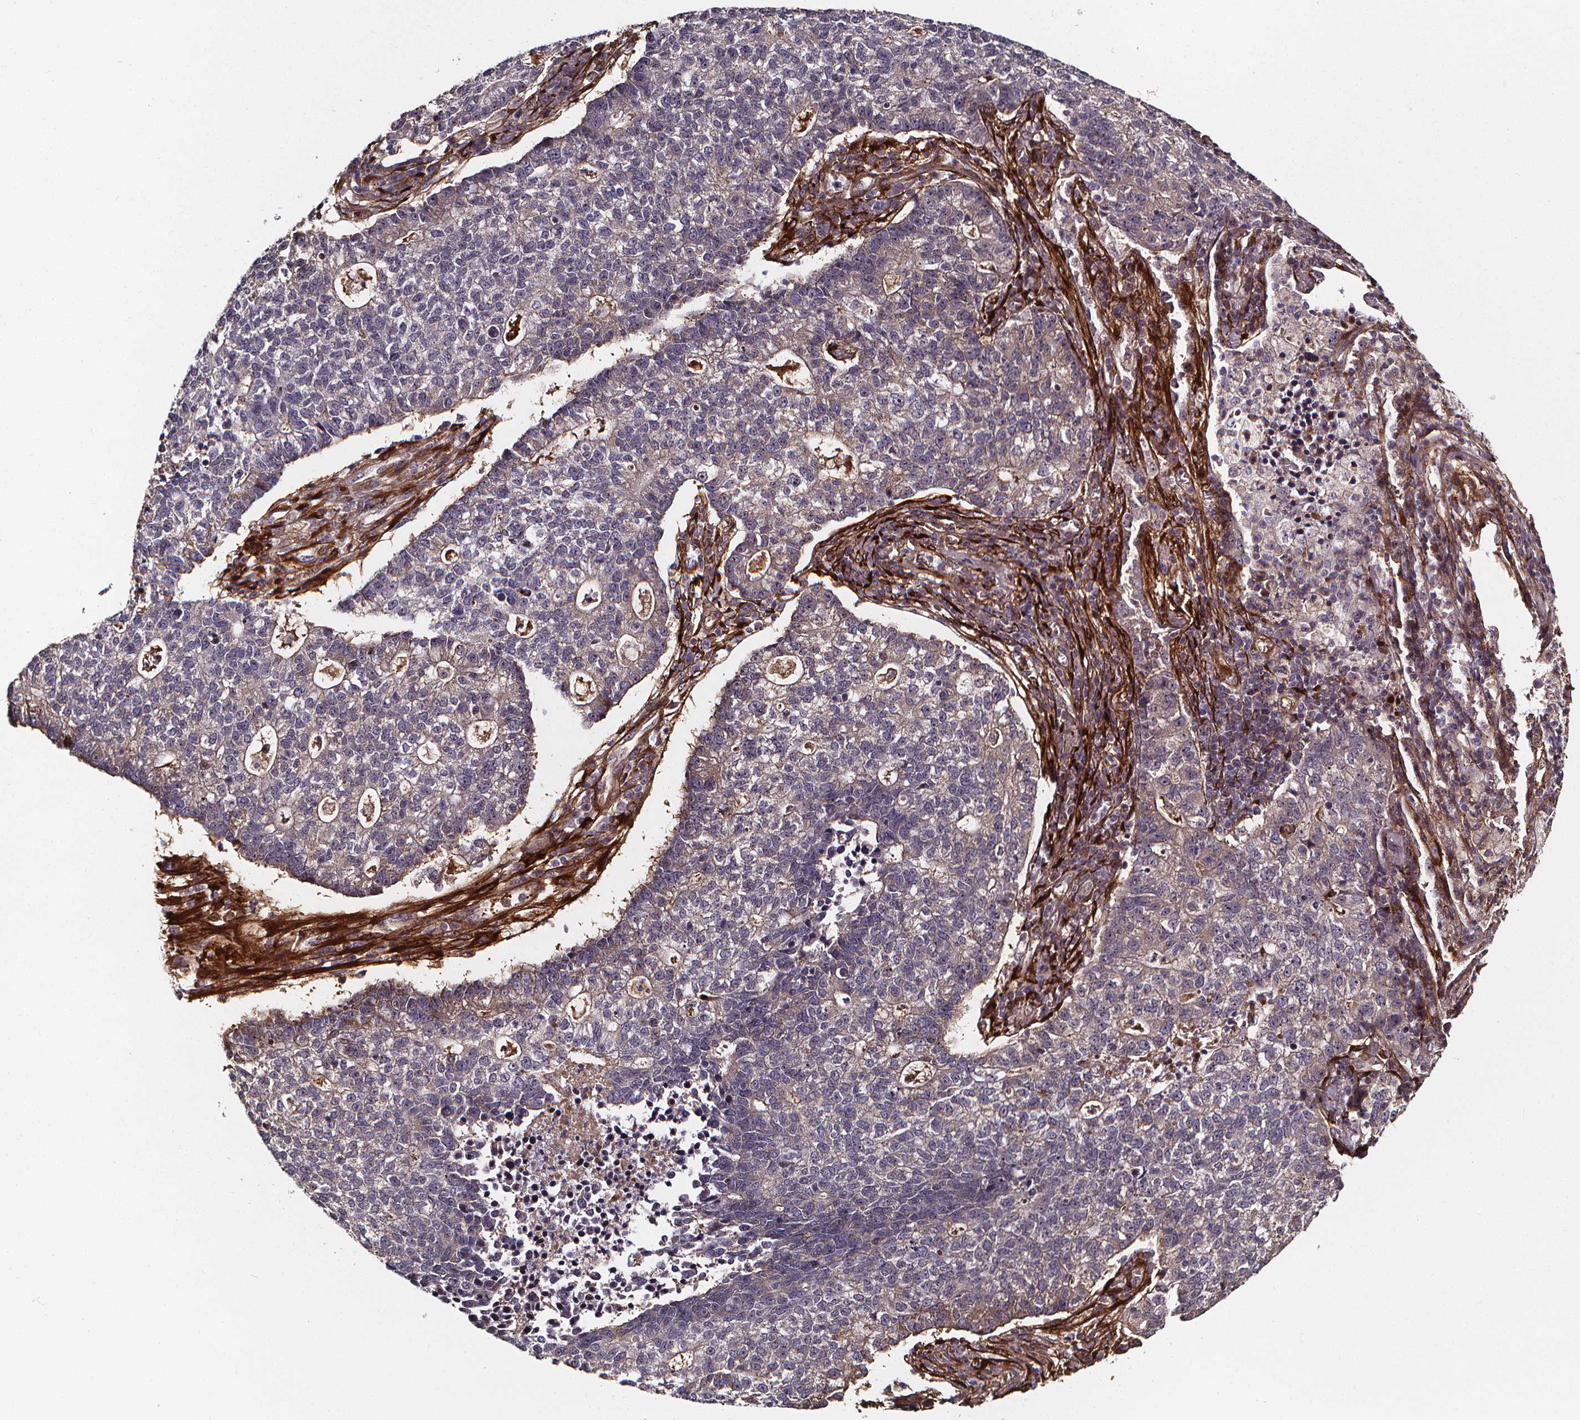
{"staining": {"intensity": "weak", "quantity": "<25%", "location": "cytoplasmic/membranous,nuclear"}, "tissue": "lung cancer", "cell_type": "Tumor cells", "image_type": "cancer", "snomed": [{"axis": "morphology", "description": "Adenocarcinoma, NOS"}, {"axis": "topography", "description": "Lung"}], "caption": "Tumor cells are negative for protein expression in human lung cancer.", "gene": "AEBP1", "patient": {"sex": "male", "age": 57}}